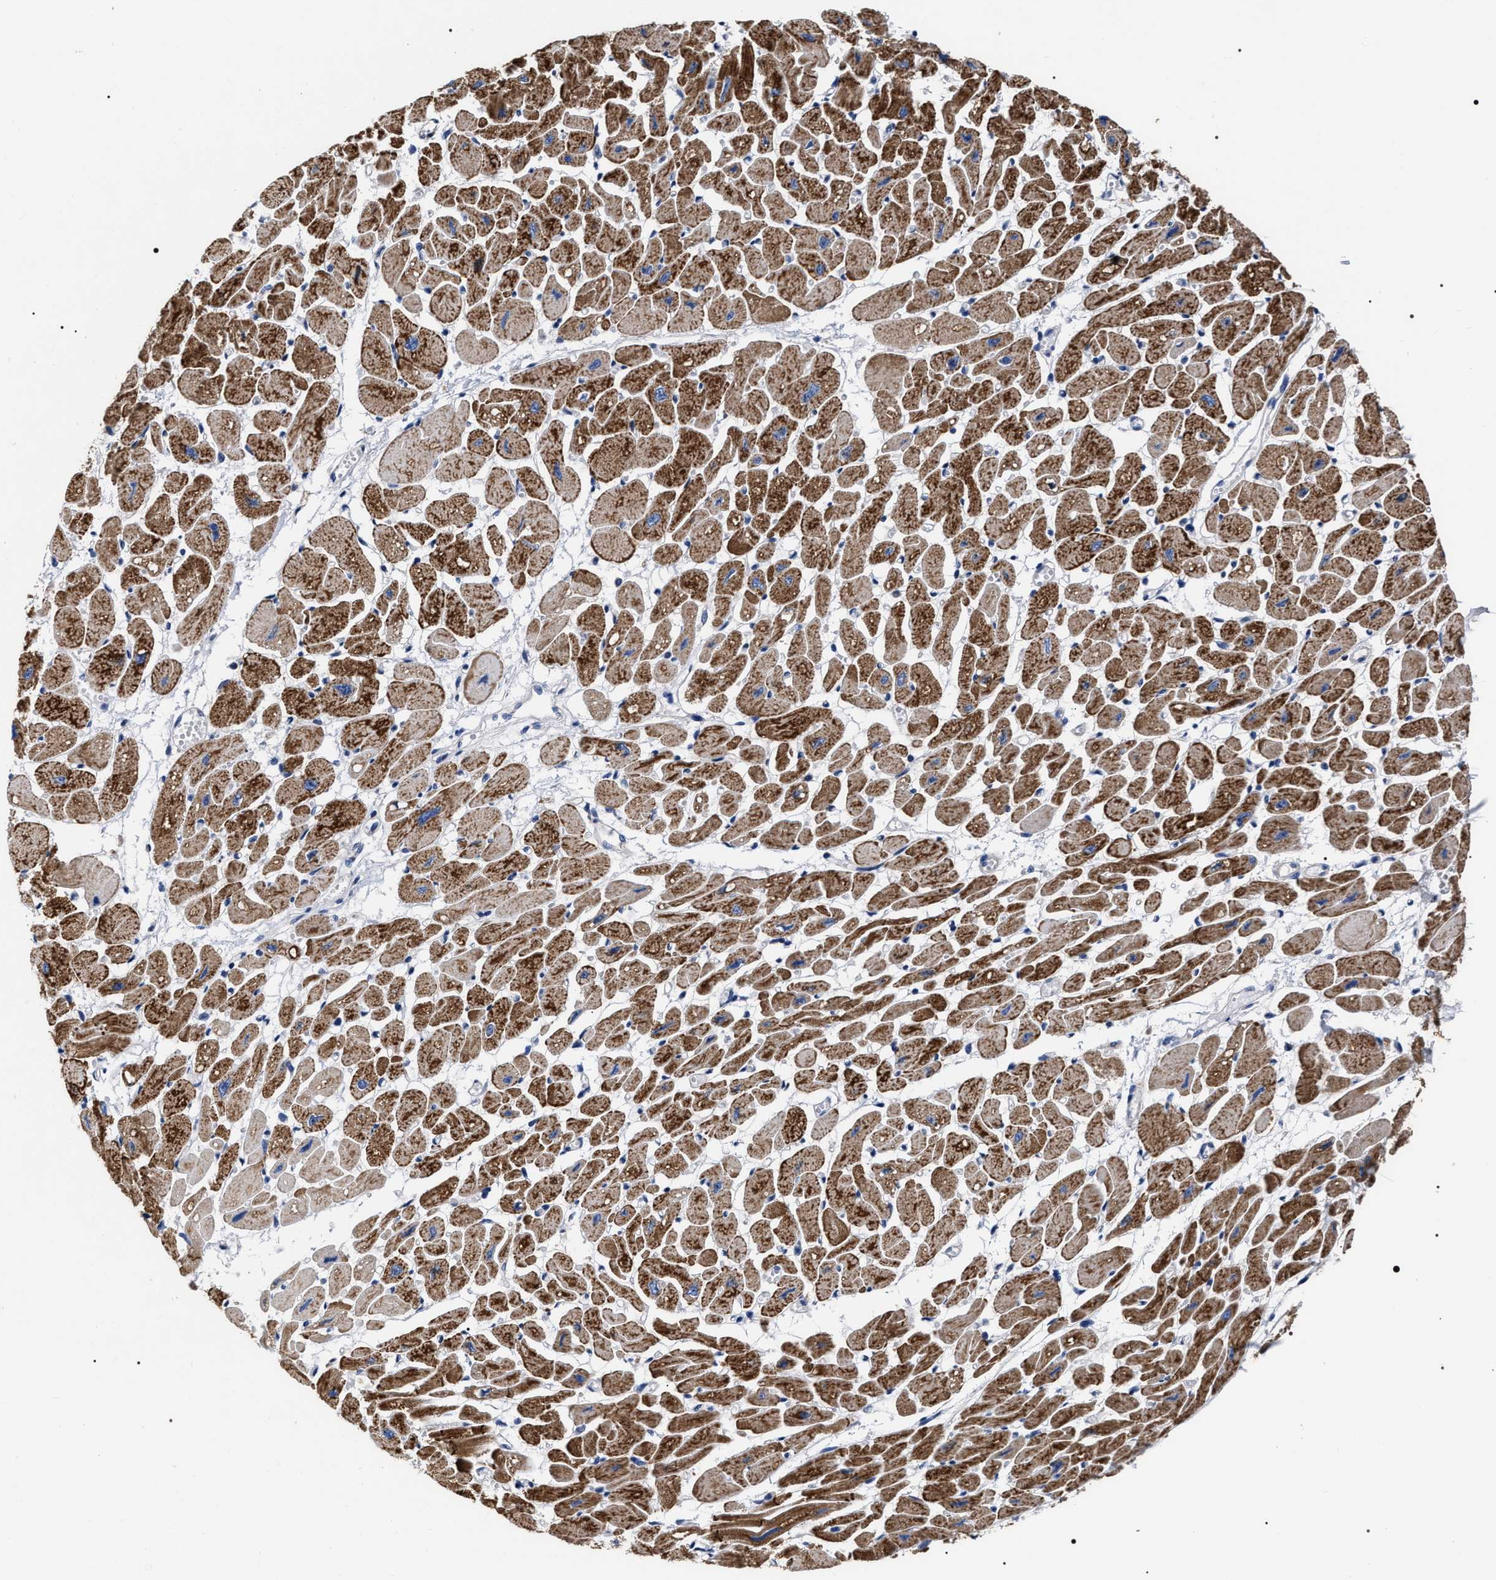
{"staining": {"intensity": "moderate", "quantity": ">75%", "location": "cytoplasmic/membranous"}, "tissue": "heart muscle", "cell_type": "Cardiomyocytes", "image_type": "normal", "snomed": [{"axis": "morphology", "description": "Normal tissue, NOS"}, {"axis": "topography", "description": "Heart"}], "caption": "Immunohistochemical staining of unremarkable human heart muscle exhibits moderate cytoplasmic/membranous protein expression in approximately >75% of cardiomyocytes. Using DAB (3,3'-diaminobenzidine) (brown) and hematoxylin (blue) stains, captured at high magnification using brightfield microscopy.", "gene": "MACC1", "patient": {"sex": "female", "age": 54}}